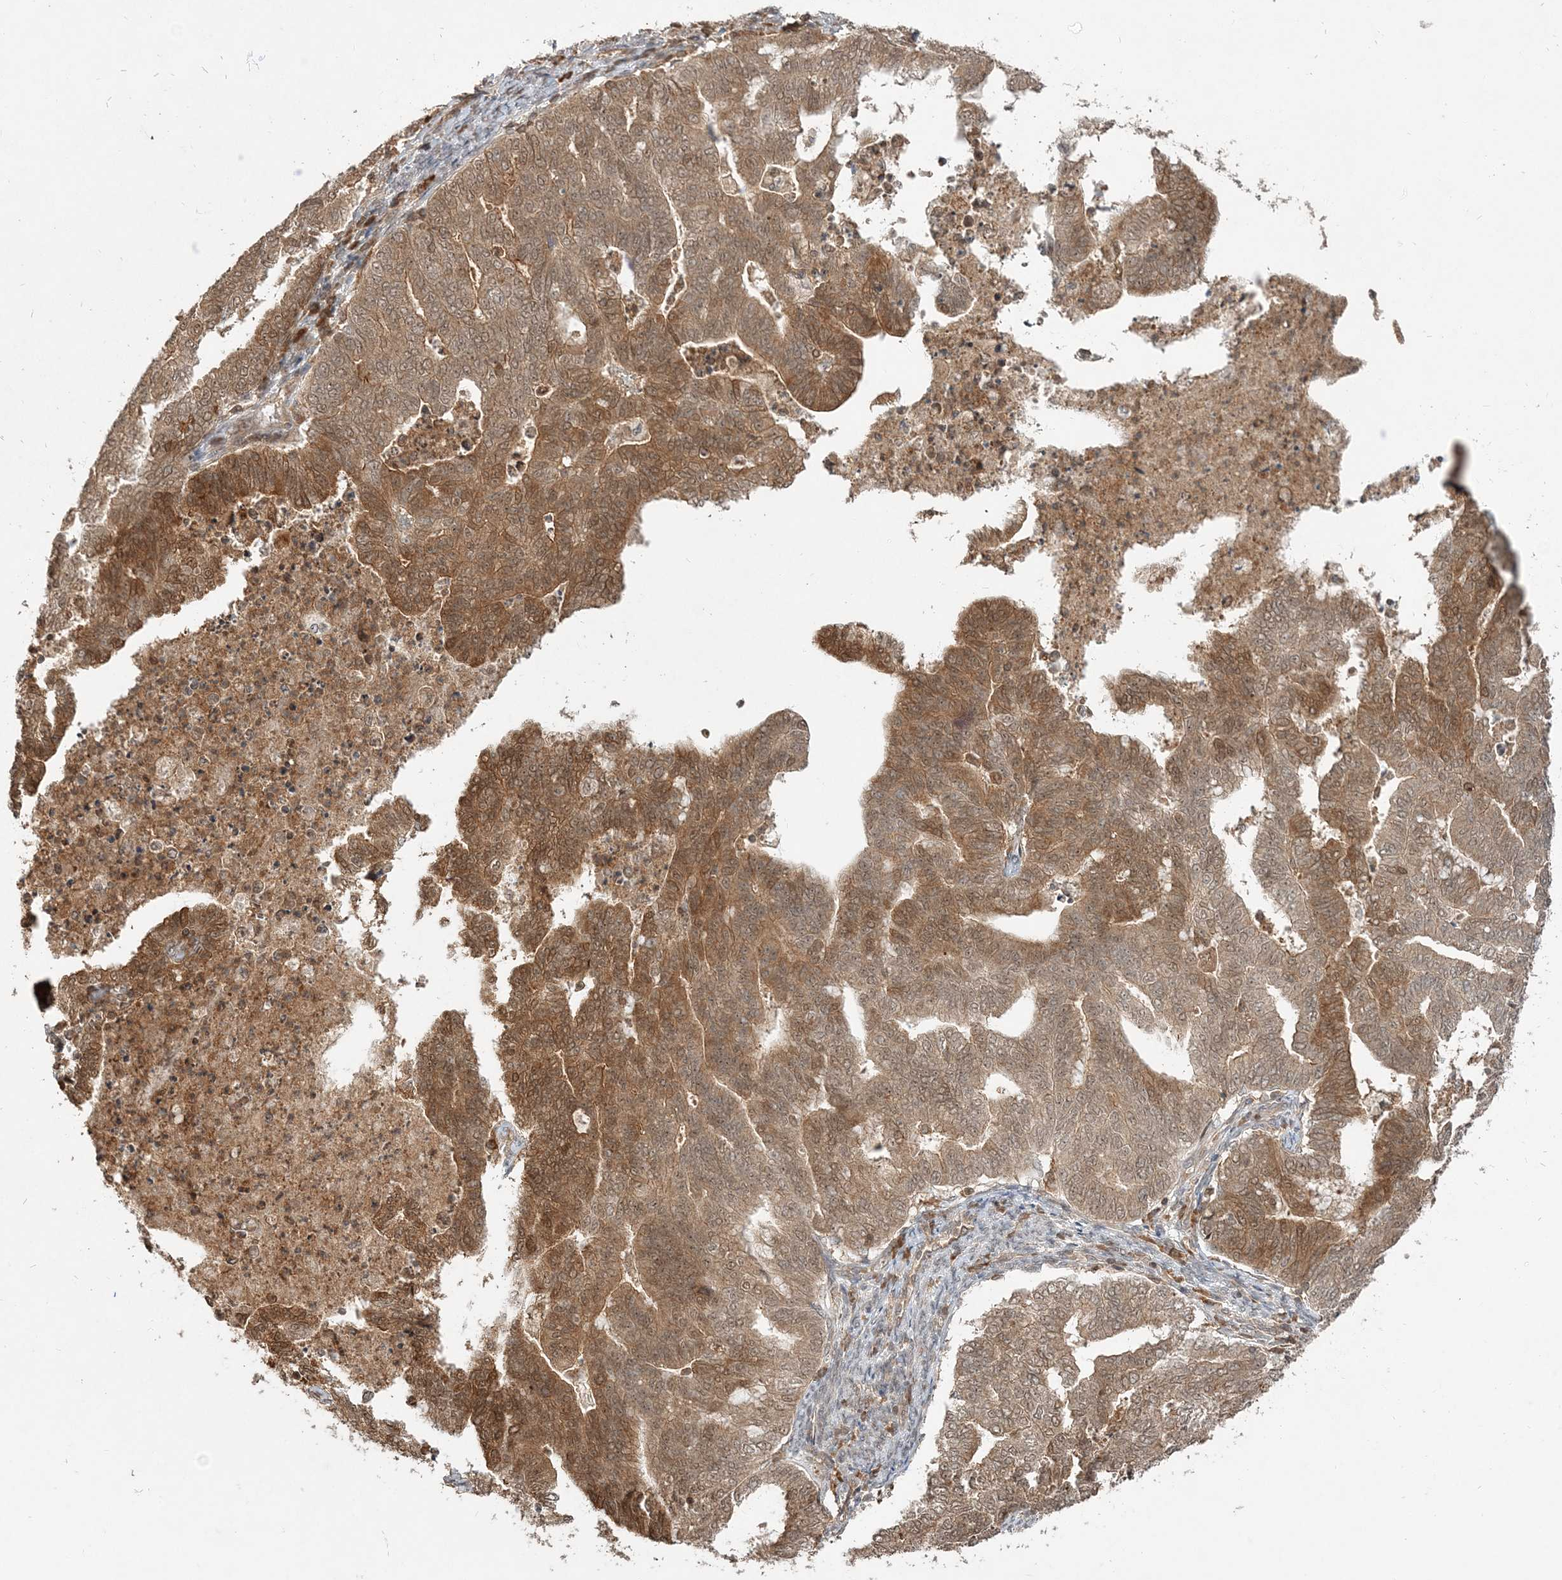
{"staining": {"intensity": "moderate", "quantity": ">75%", "location": "cytoplasmic/membranous,nuclear"}, "tissue": "endometrial cancer", "cell_type": "Tumor cells", "image_type": "cancer", "snomed": [{"axis": "morphology", "description": "Adenocarcinoma, NOS"}, {"axis": "topography", "description": "Endometrium"}], "caption": "Immunohistochemical staining of human endometrial adenocarcinoma exhibits medium levels of moderate cytoplasmic/membranous and nuclear protein staining in approximately >75% of tumor cells. The protein is stained brown, and the nuclei are stained in blue (DAB (3,3'-diaminobenzidine) IHC with brightfield microscopy, high magnification).", "gene": "CAB39", "patient": {"sex": "female", "age": 79}}